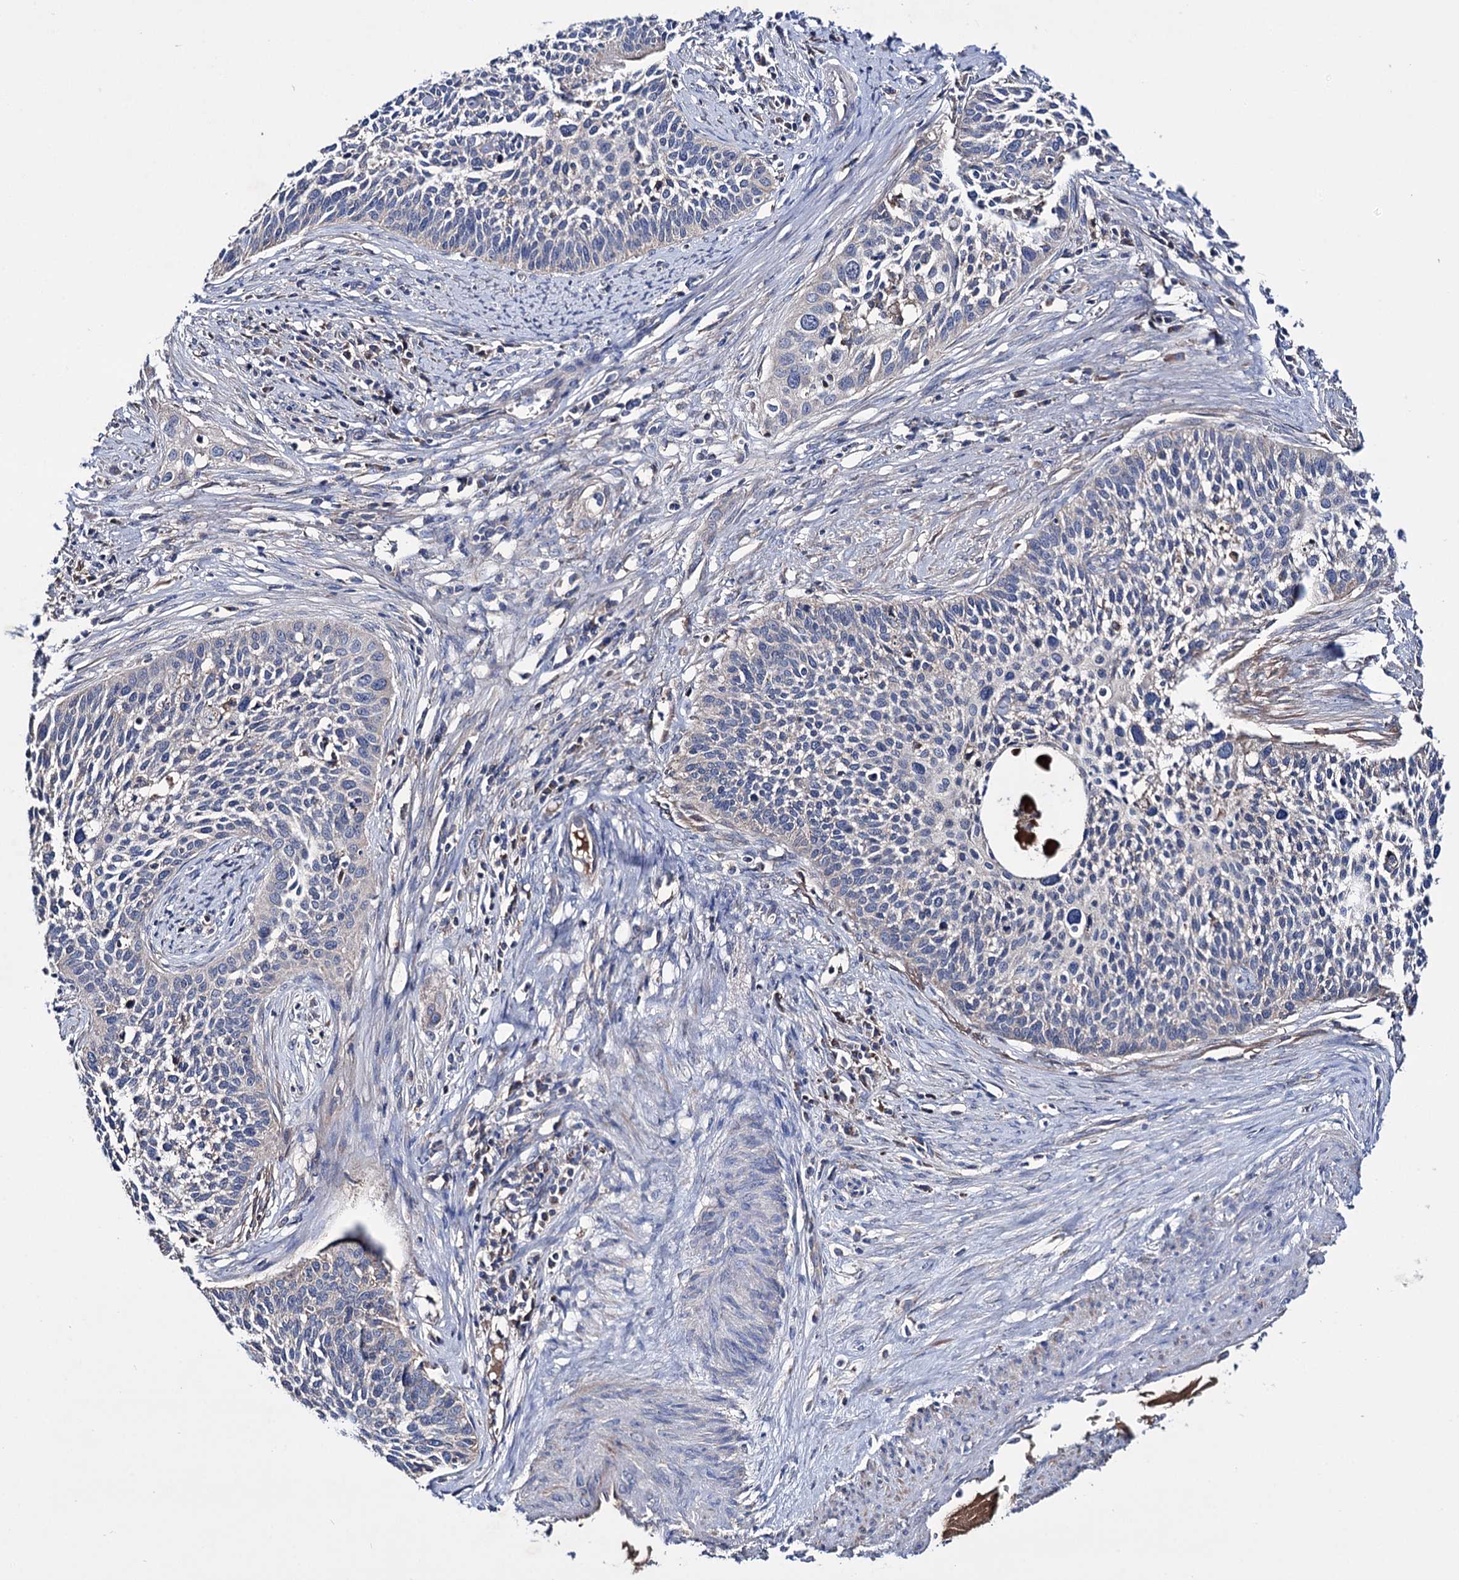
{"staining": {"intensity": "negative", "quantity": "none", "location": "none"}, "tissue": "cervical cancer", "cell_type": "Tumor cells", "image_type": "cancer", "snomed": [{"axis": "morphology", "description": "Squamous cell carcinoma, NOS"}, {"axis": "topography", "description": "Cervix"}], "caption": "IHC of human cervical cancer demonstrates no staining in tumor cells.", "gene": "CLPB", "patient": {"sex": "female", "age": 34}}